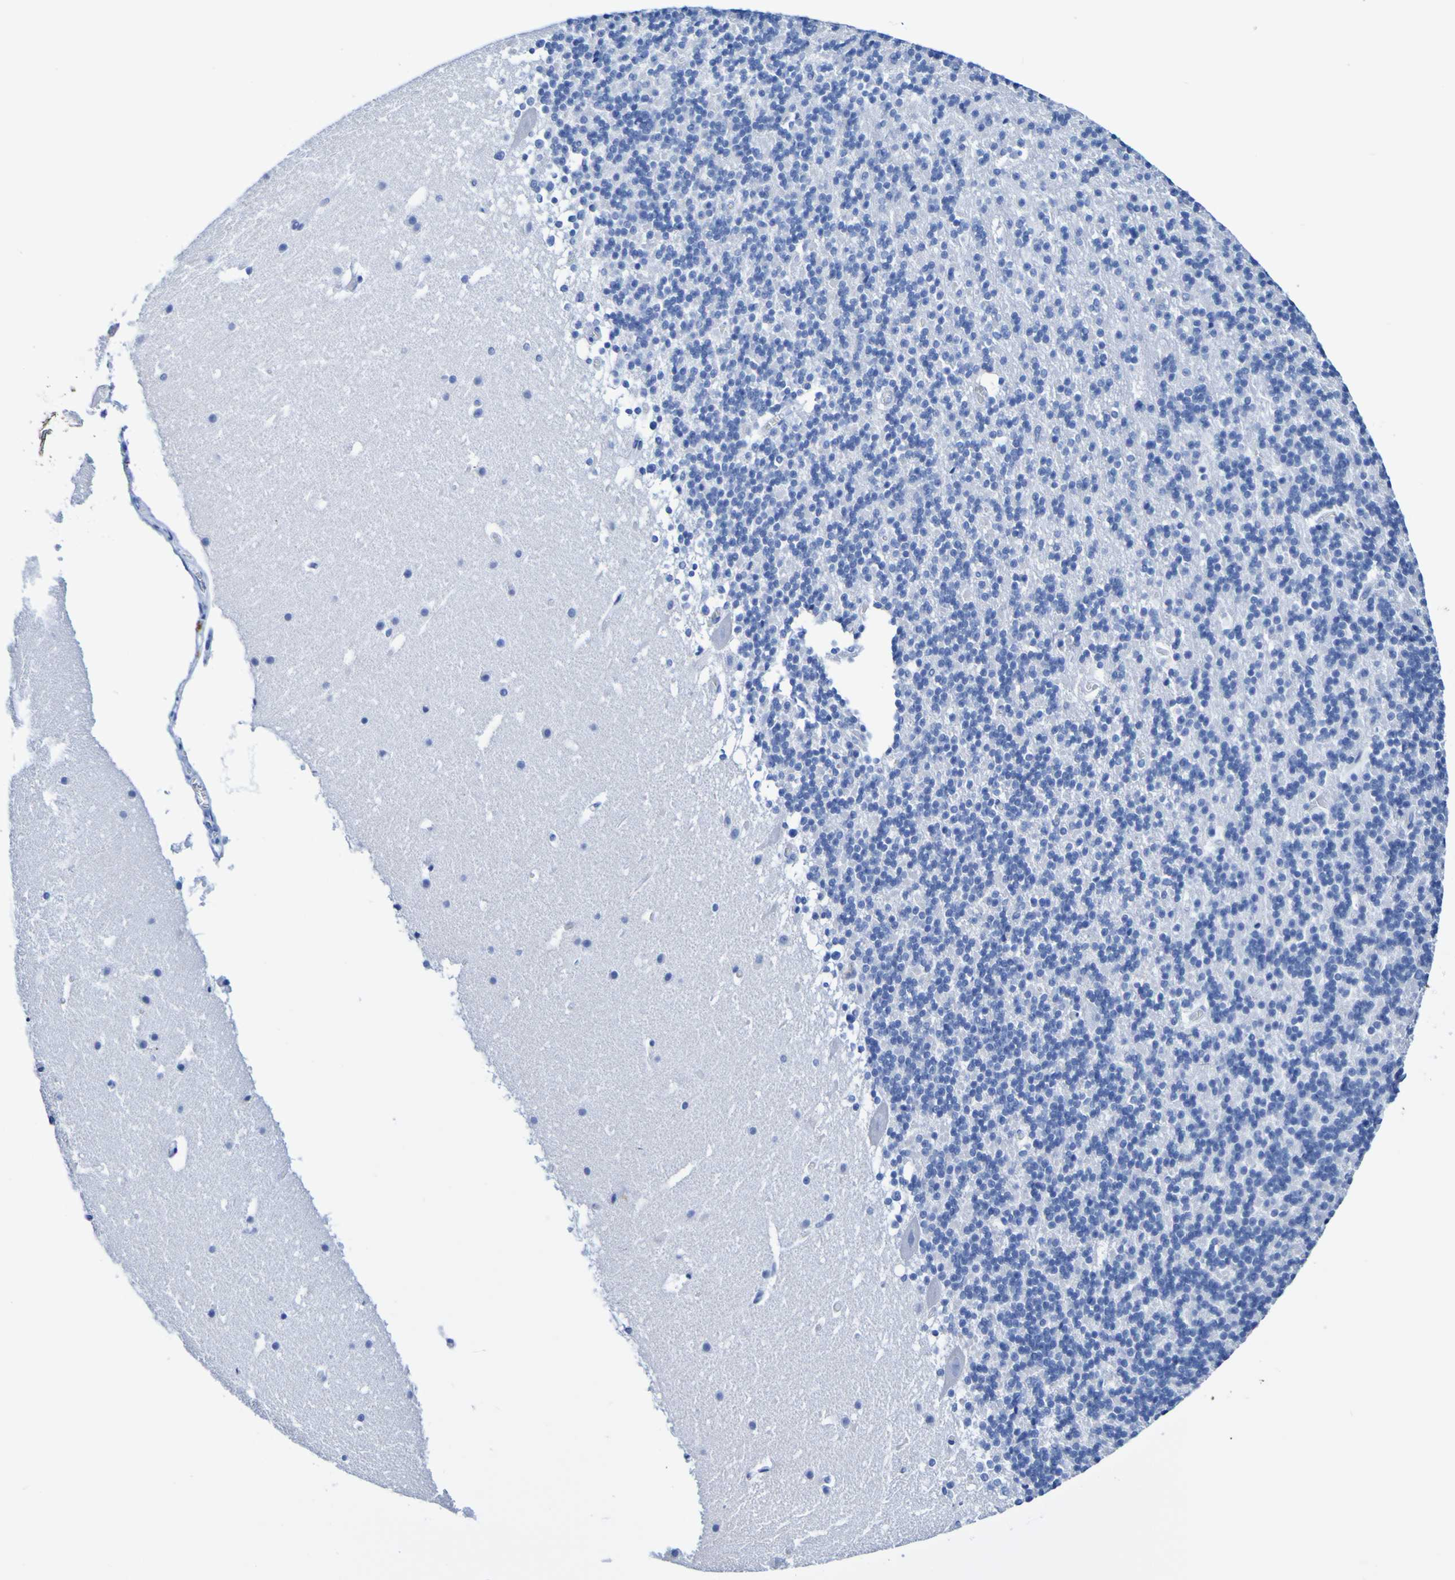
{"staining": {"intensity": "negative", "quantity": "none", "location": "none"}, "tissue": "cerebellum", "cell_type": "Cells in granular layer", "image_type": "normal", "snomed": [{"axis": "morphology", "description": "Normal tissue, NOS"}, {"axis": "topography", "description": "Cerebellum"}], "caption": "Immunohistochemistry (IHC) micrograph of normal cerebellum stained for a protein (brown), which displays no staining in cells in granular layer. (Brightfield microscopy of DAB immunohistochemistry (IHC) at high magnification).", "gene": "DPEP1", "patient": {"sex": "male", "age": 45}}